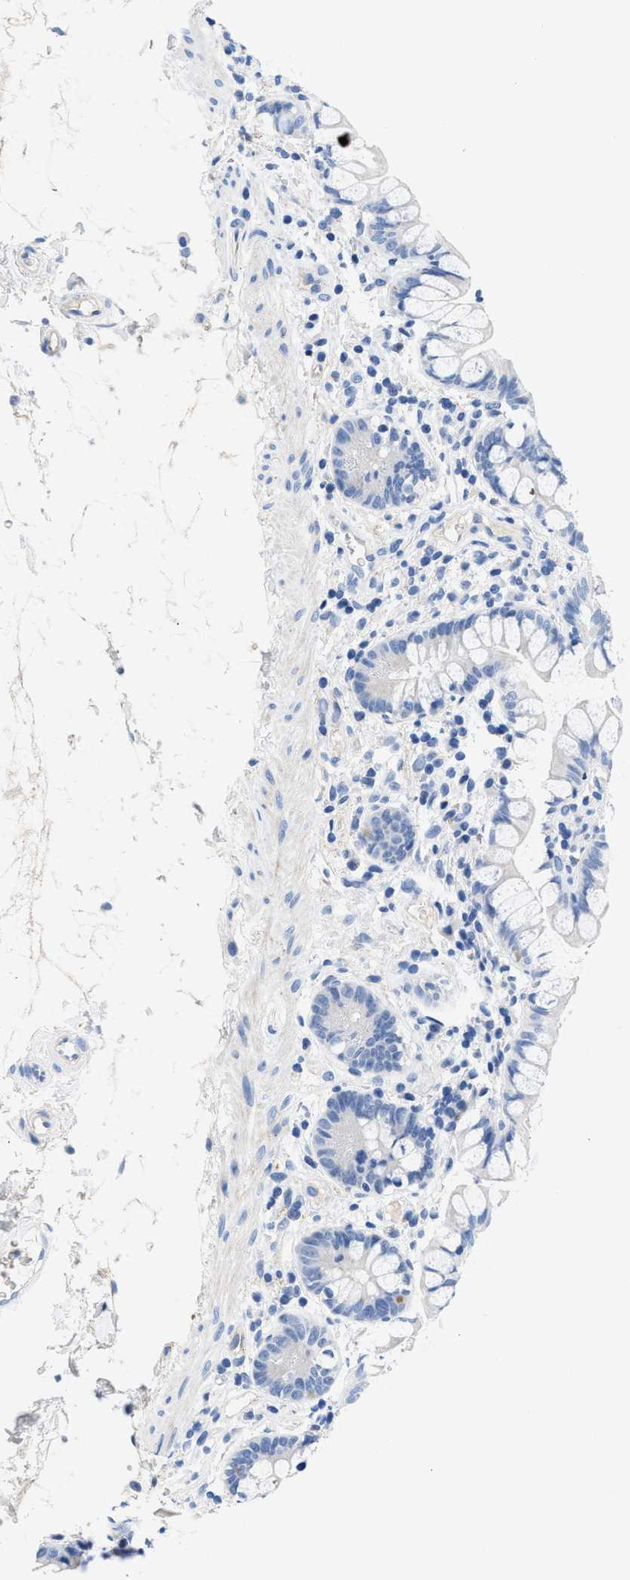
{"staining": {"intensity": "negative", "quantity": "none", "location": "none"}, "tissue": "small intestine", "cell_type": "Glandular cells", "image_type": "normal", "snomed": [{"axis": "morphology", "description": "Normal tissue, NOS"}, {"axis": "topography", "description": "Small intestine"}], "caption": "Immunohistochemistry (IHC) micrograph of unremarkable small intestine: small intestine stained with DAB (3,3'-diaminobenzidine) demonstrates no significant protein expression in glandular cells. (DAB immunohistochemistry, high magnification).", "gene": "SLFN13", "patient": {"sex": "female", "age": 84}}